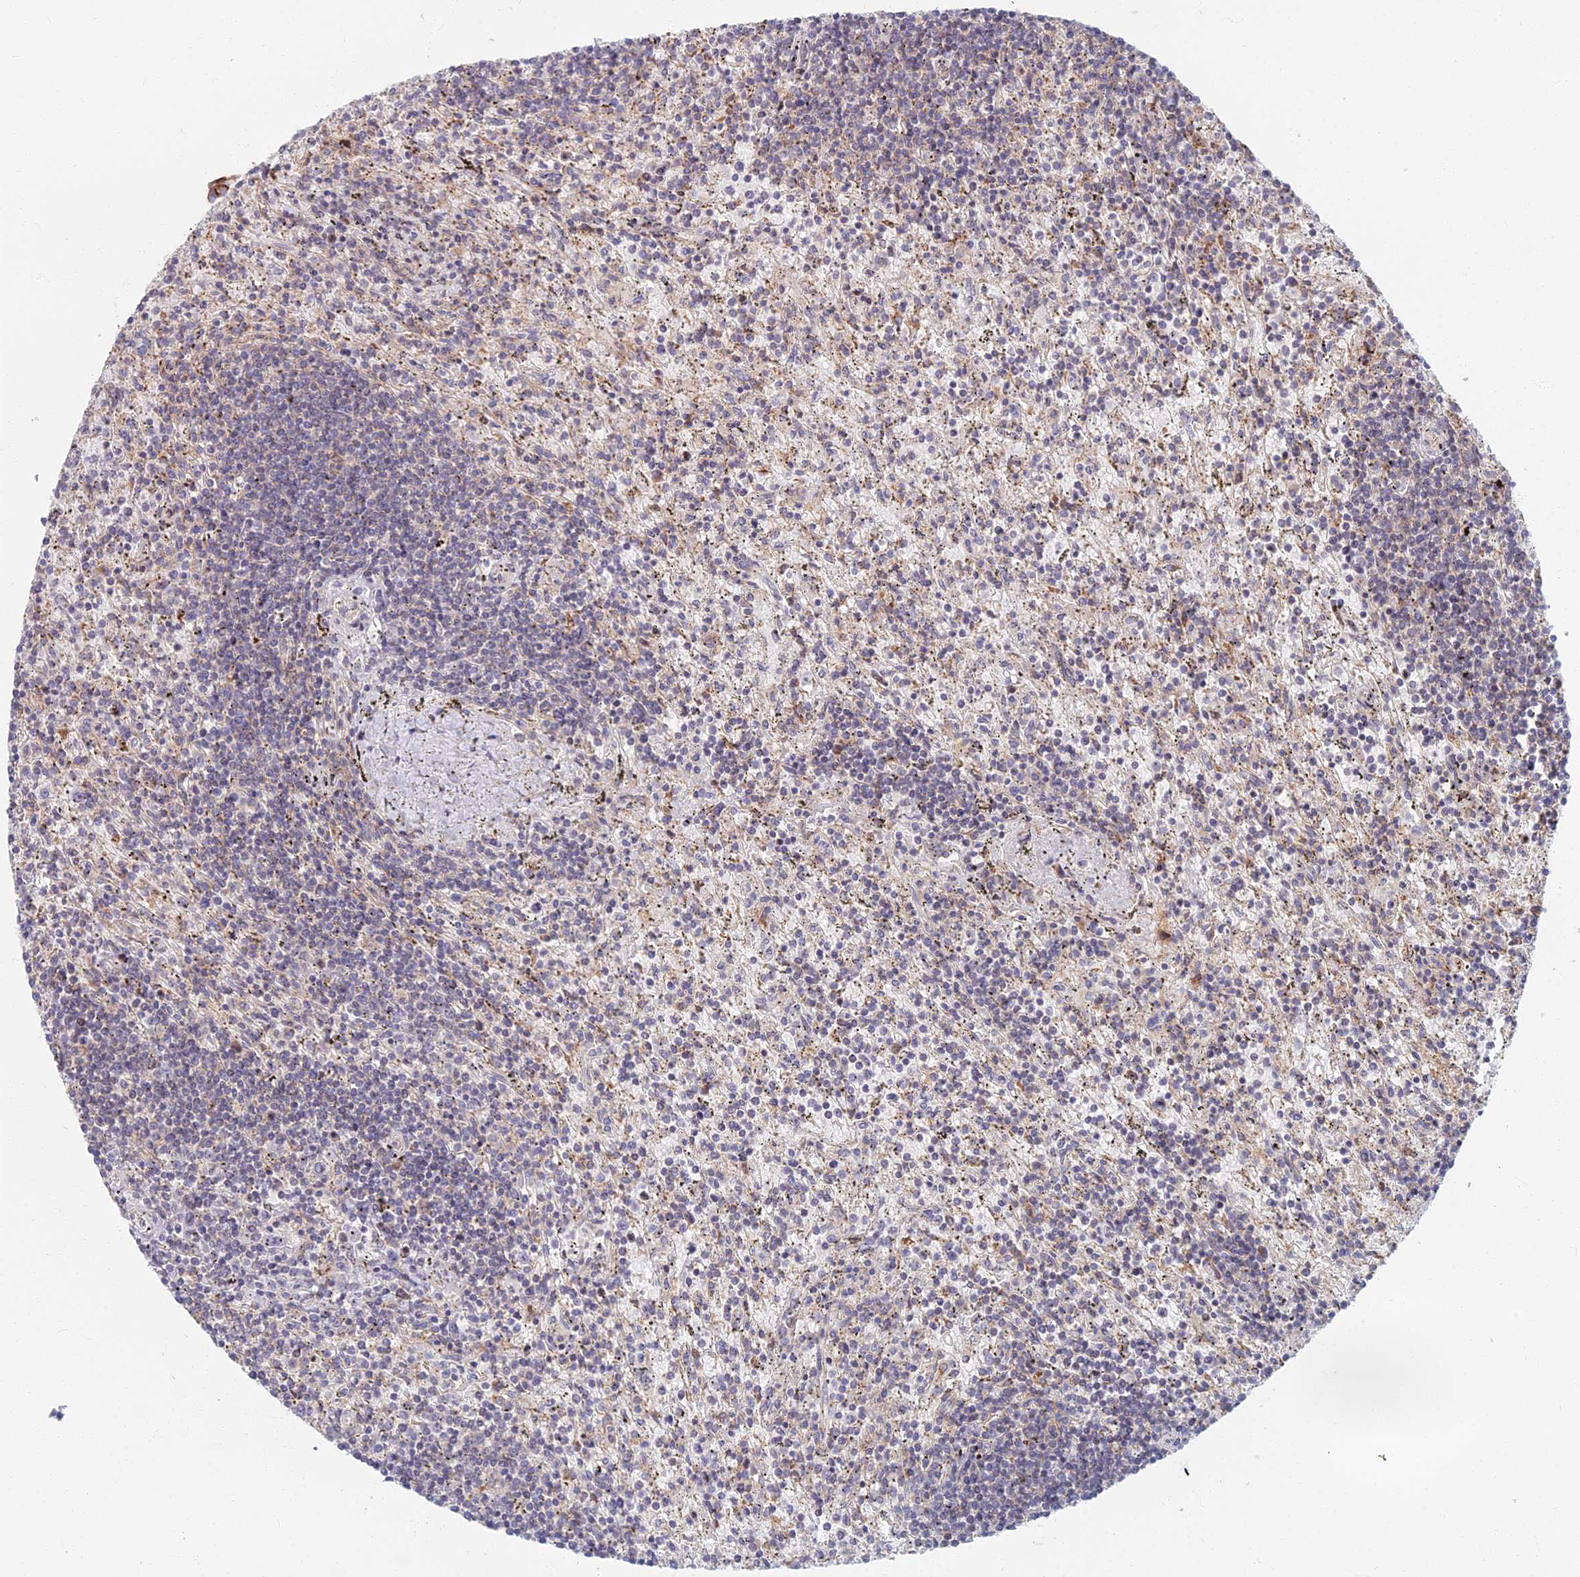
{"staining": {"intensity": "negative", "quantity": "none", "location": "none"}, "tissue": "lymphoma", "cell_type": "Tumor cells", "image_type": "cancer", "snomed": [{"axis": "morphology", "description": "Malignant lymphoma, non-Hodgkin's type, Low grade"}, {"axis": "topography", "description": "Spleen"}], "caption": "Tumor cells show no significant protein expression in lymphoma. The staining is performed using DAB (3,3'-diaminobenzidine) brown chromogen with nuclei counter-stained in using hematoxylin.", "gene": "C15orf40", "patient": {"sex": "male", "age": 76}}